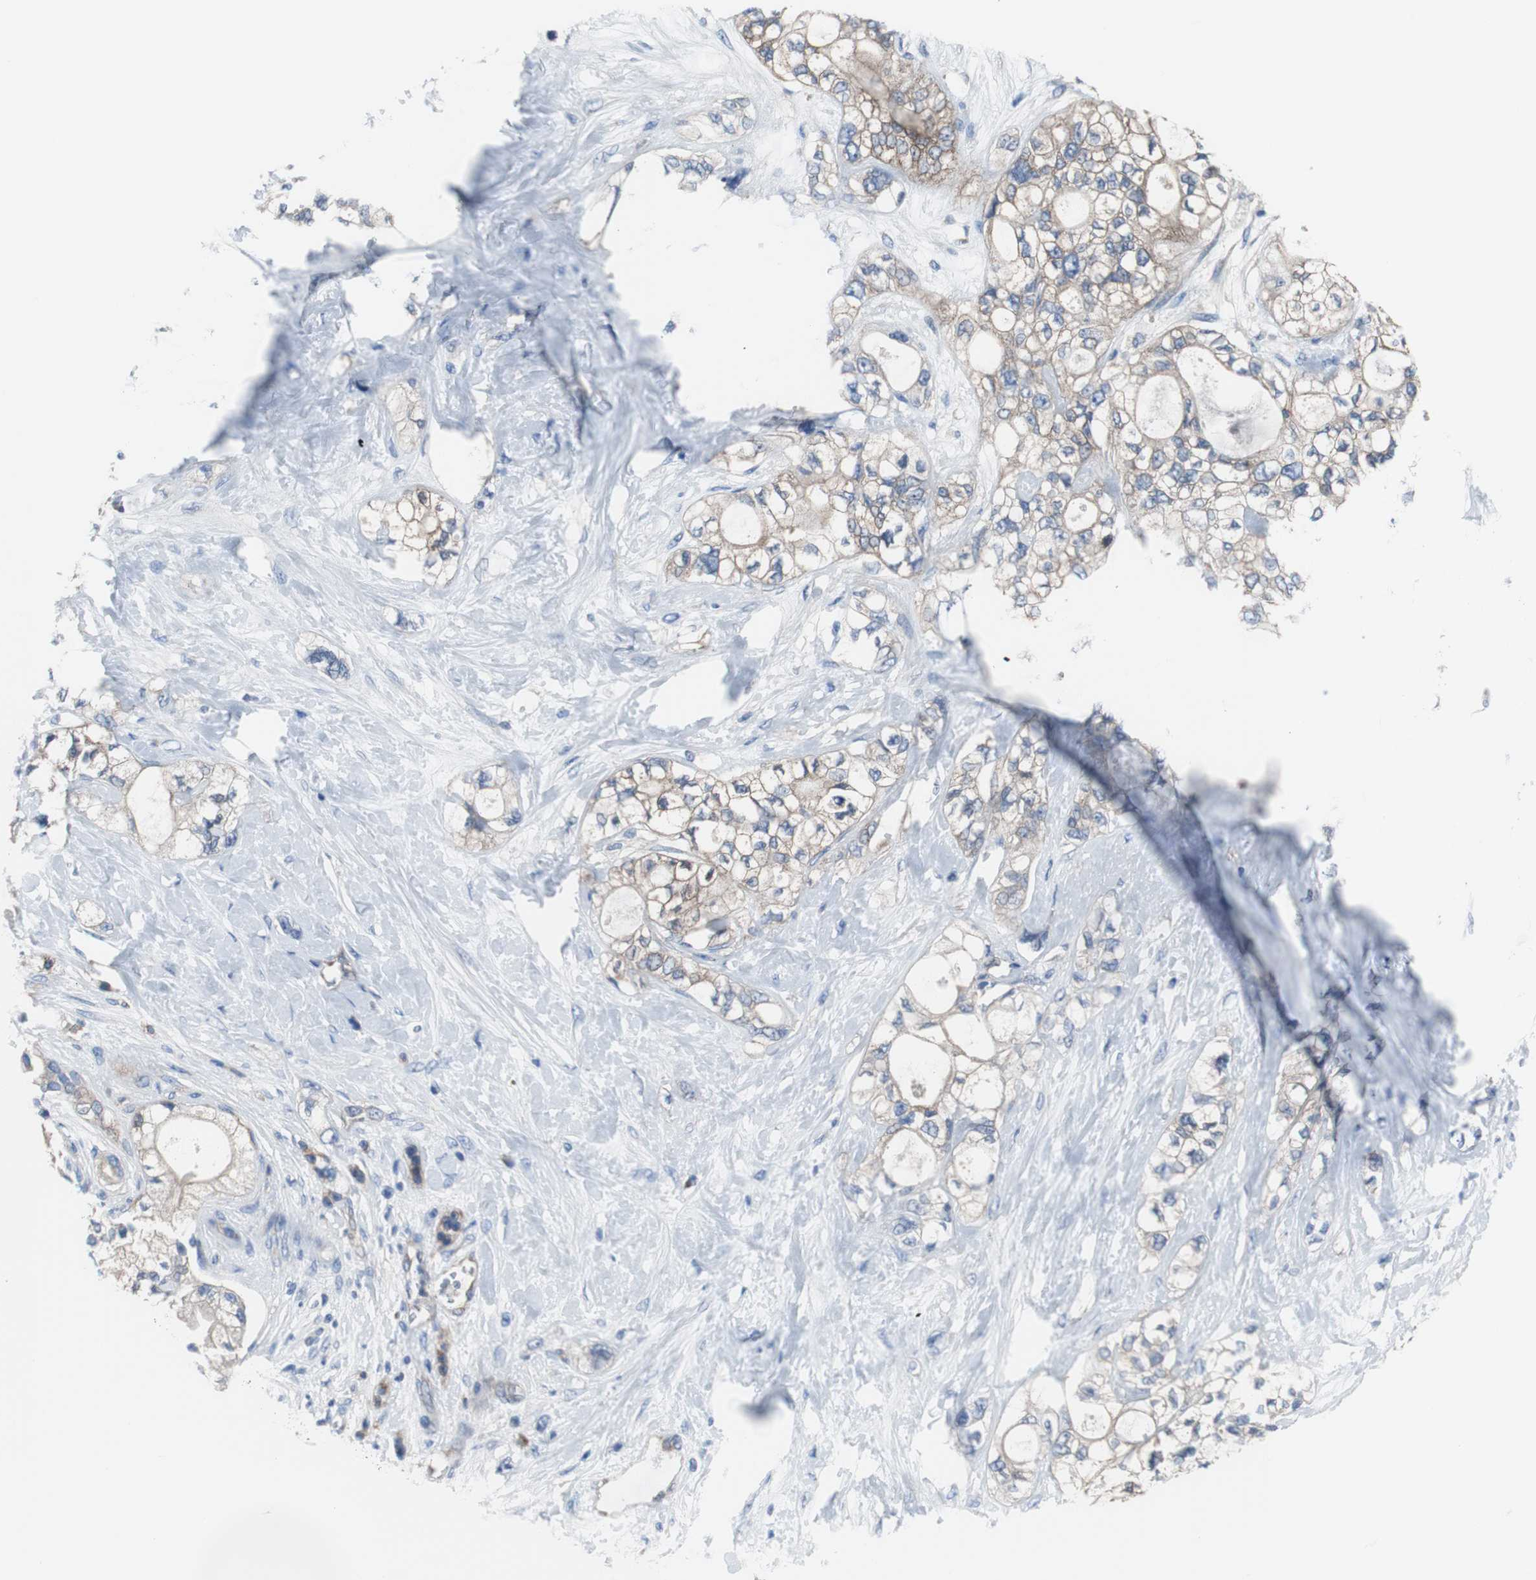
{"staining": {"intensity": "moderate", "quantity": ">75%", "location": "cytoplasmic/membranous"}, "tissue": "pancreatic cancer", "cell_type": "Tumor cells", "image_type": "cancer", "snomed": [{"axis": "morphology", "description": "Adenocarcinoma, NOS"}, {"axis": "topography", "description": "Pancreas"}], "caption": "This is a histology image of IHC staining of pancreatic adenocarcinoma, which shows moderate positivity in the cytoplasmic/membranous of tumor cells.", "gene": "BRAF", "patient": {"sex": "male", "age": 70}}